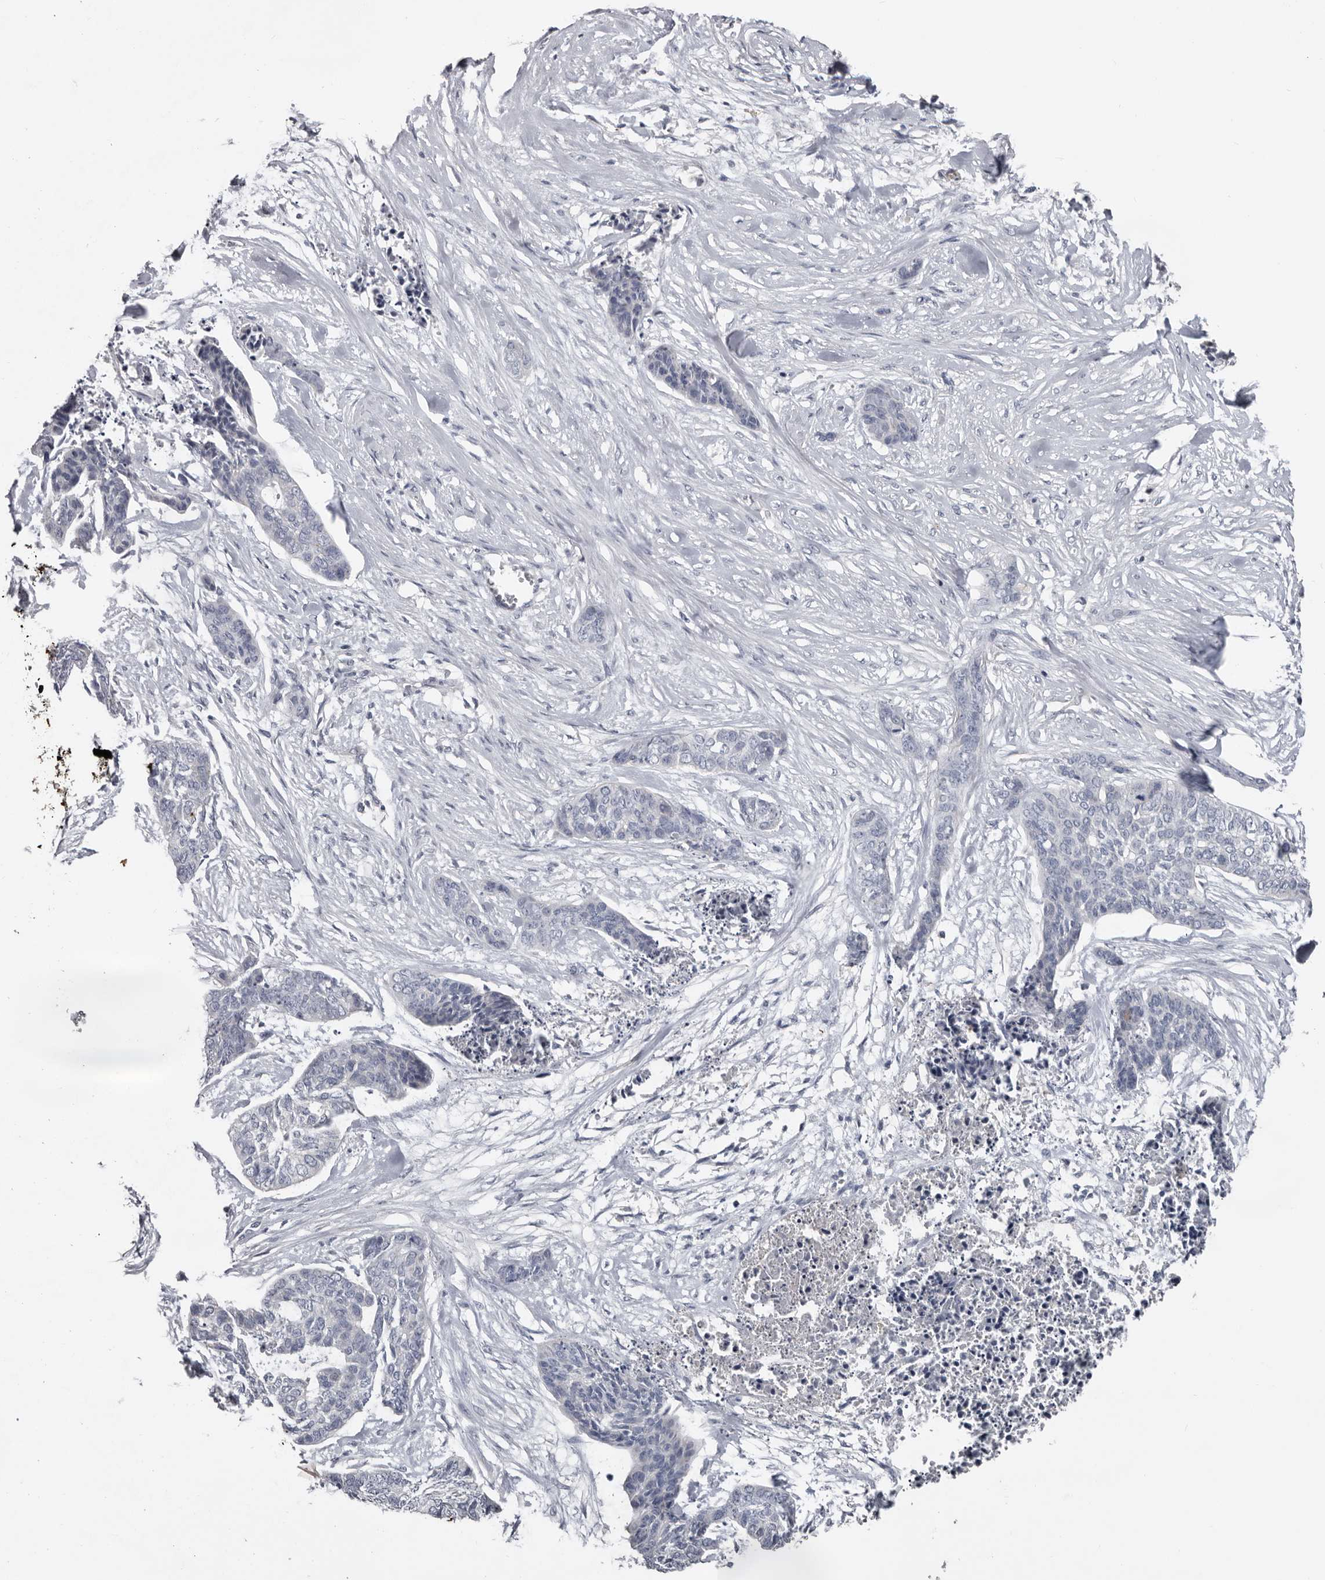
{"staining": {"intensity": "negative", "quantity": "none", "location": "none"}, "tissue": "skin cancer", "cell_type": "Tumor cells", "image_type": "cancer", "snomed": [{"axis": "morphology", "description": "Basal cell carcinoma"}, {"axis": "topography", "description": "Skin"}], "caption": "The immunohistochemistry micrograph has no significant positivity in tumor cells of skin basal cell carcinoma tissue.", "gene": "FABP7", "patient": {"sex": "female", "age": 64}}